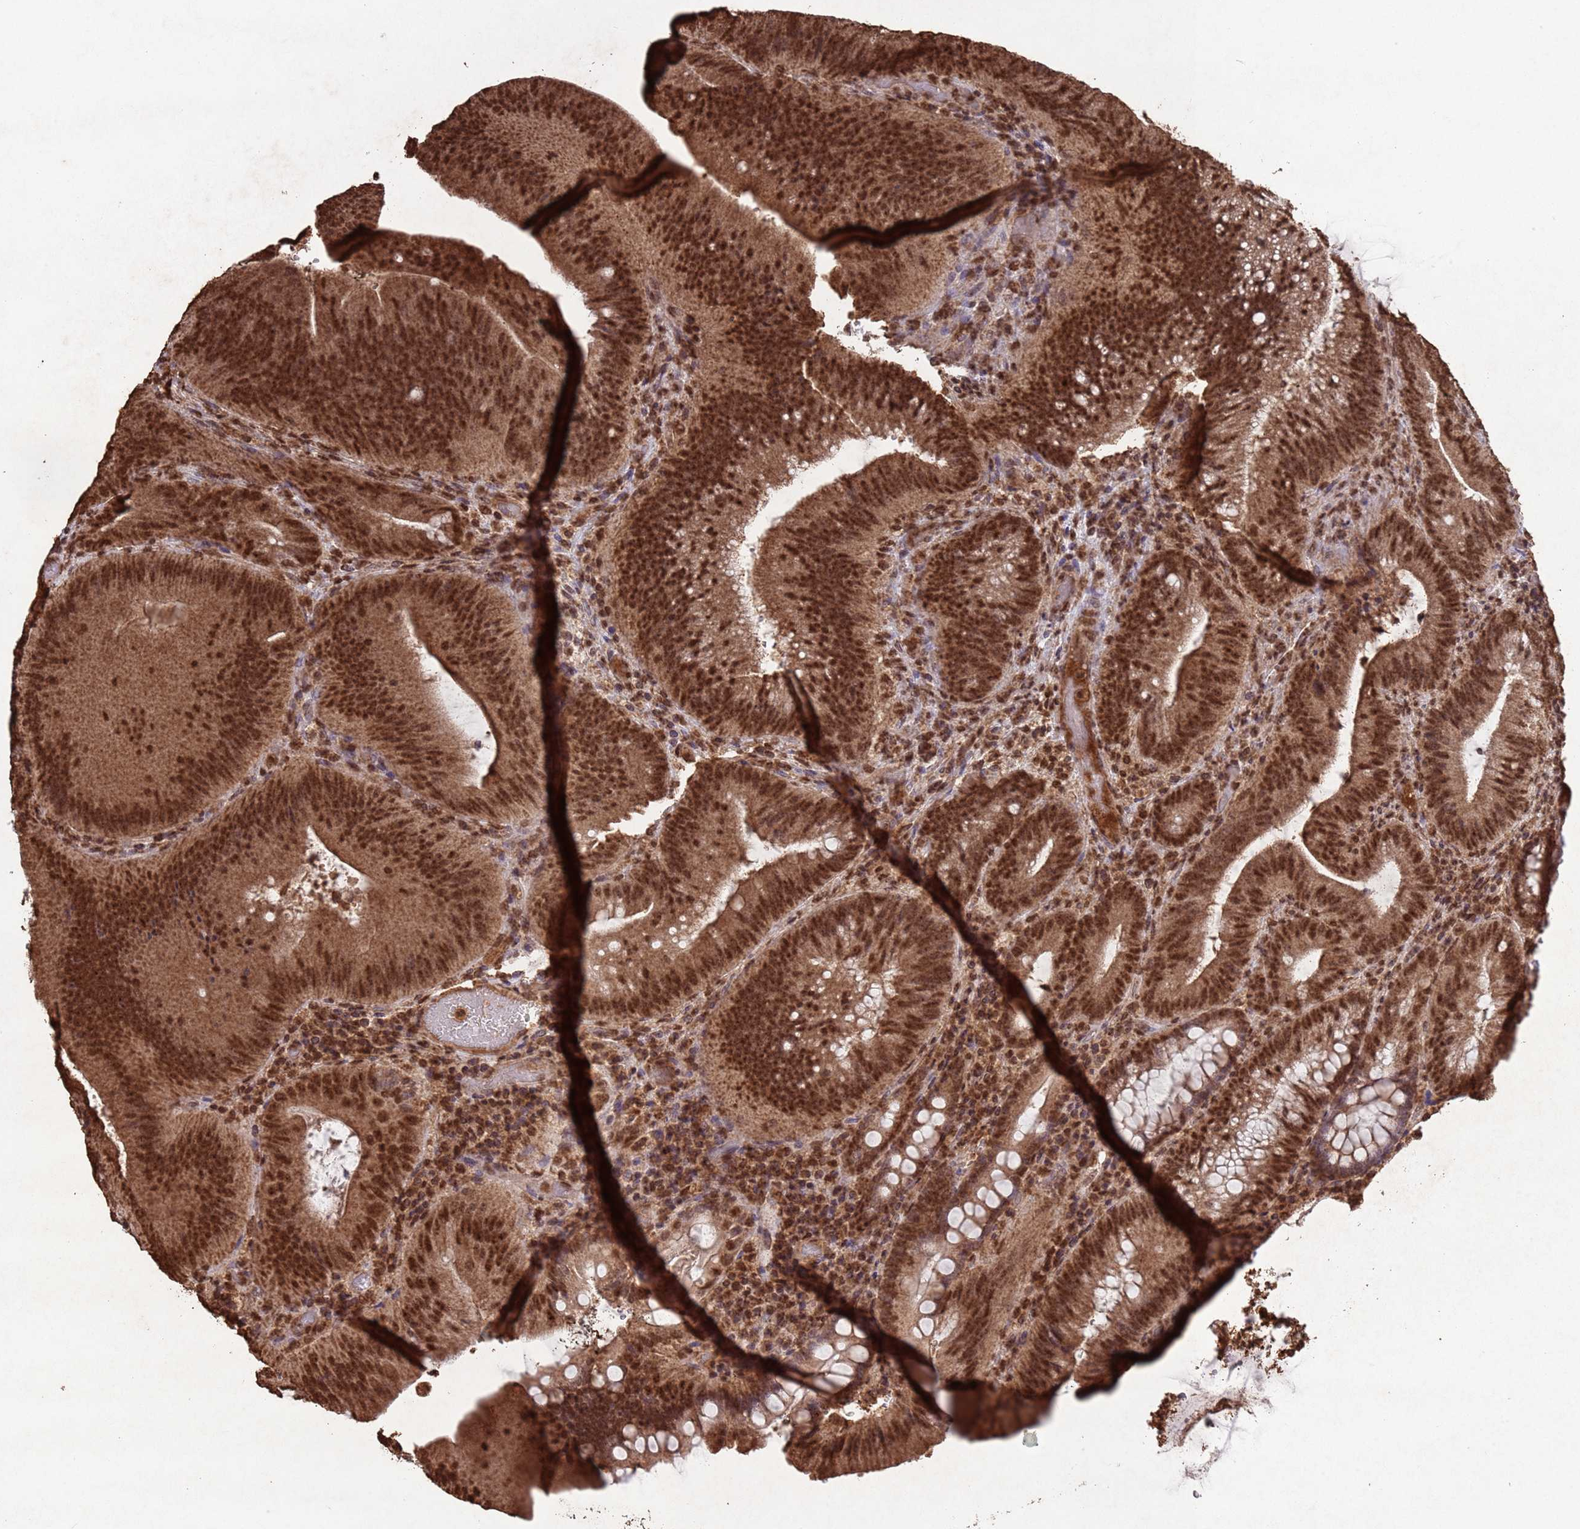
{"staining": {"intensity": "moderate", "quantity": ">75%", "location": "cytoplasmic/membranous,nuclear"}, "tissue": "colorectal cancer", "cell_type": "Tumor cells", "image_type": "cancer", "snomed": [{"axis": "morphology", "description": "Adenocarcinoma, NOS"}, {"axis": "topography", "description": "Colon"}], "caption": "The photomicrograph demonstrates staining of colorectal adenocarcinoma, revealing moderate cytoplasmic/membranous and nuclear protein expression (brown color) within tumor cells.", "gene": "HDAC10", "patient": {"sex": "female", "age": 43}}